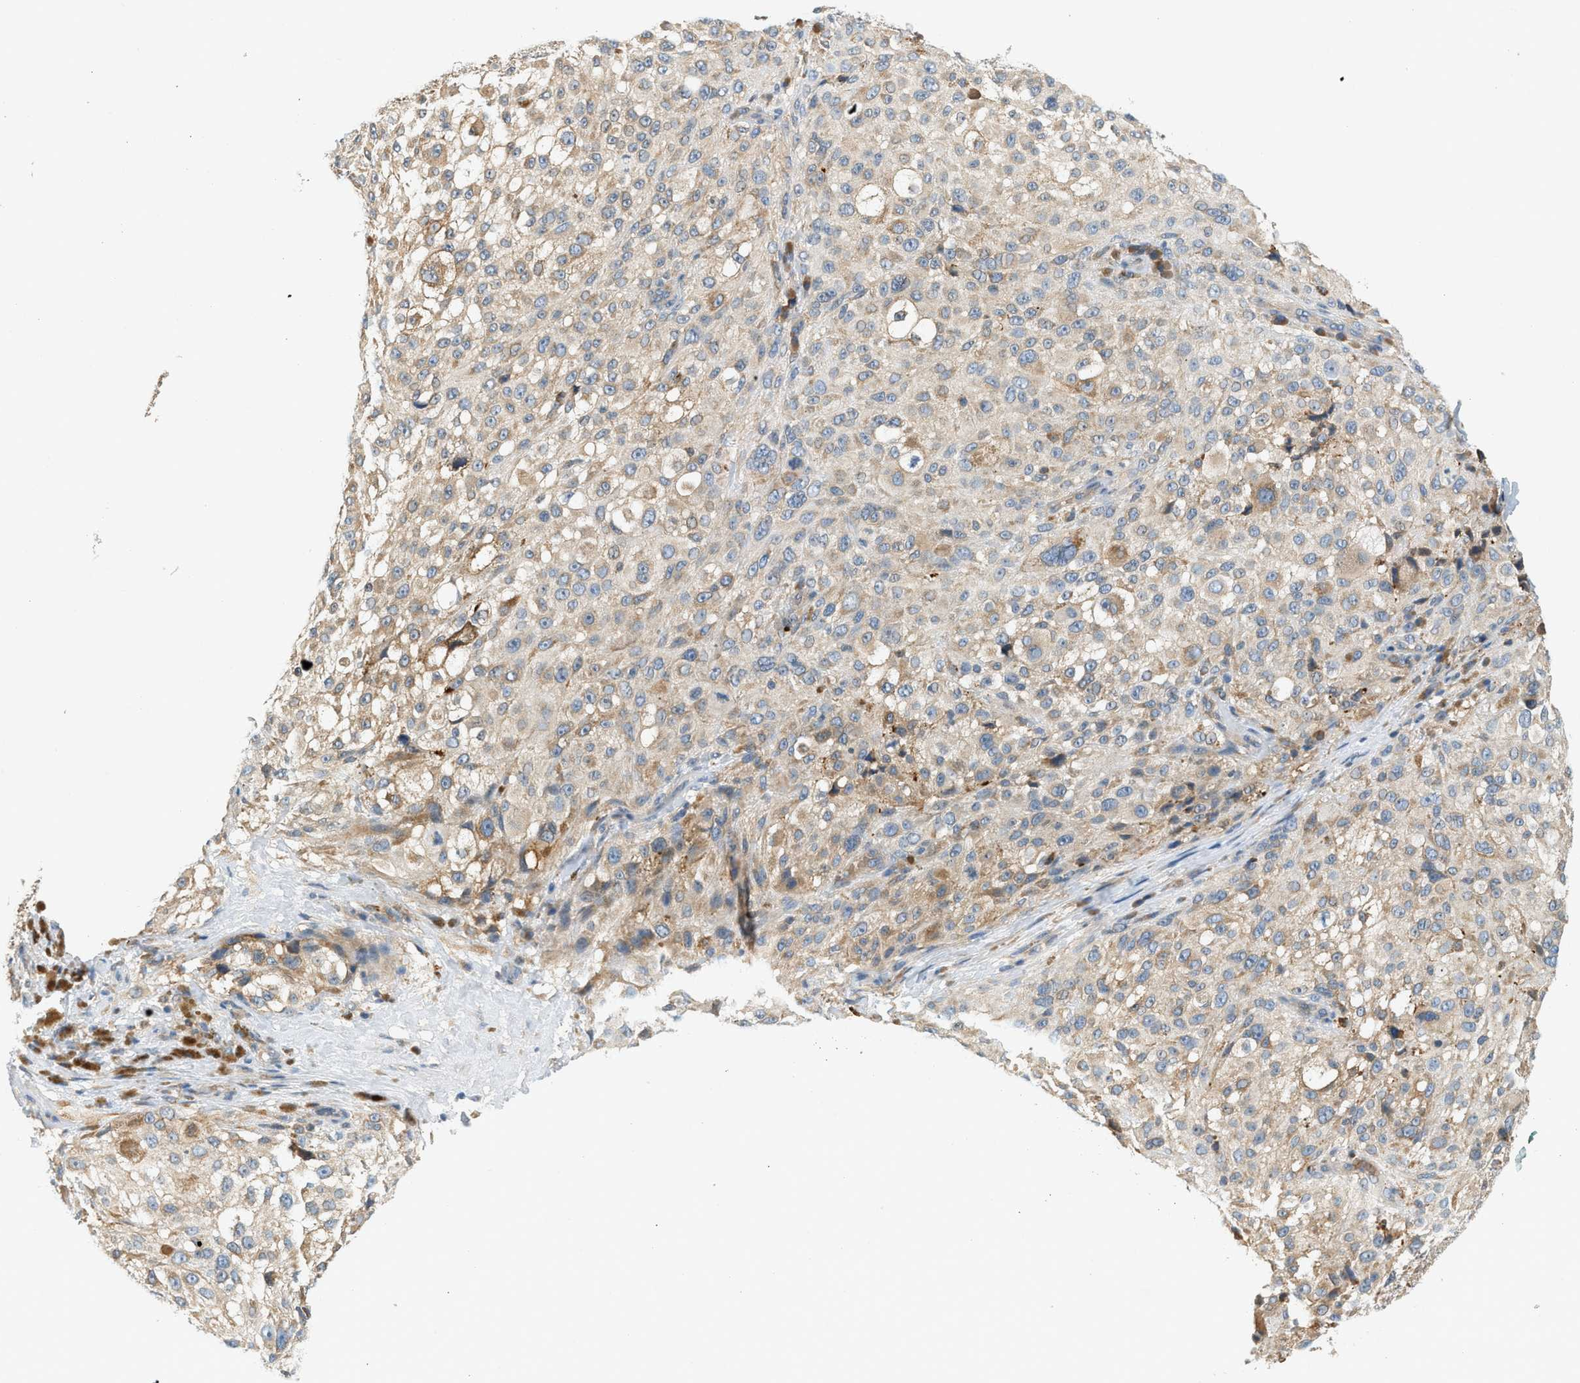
{"staining": {"intensity": "weak", "quantity": ">75%", "location": "cytoplasmic/membranous"}, "tissue": "melanoma", "cell_type": "Tumor cells", "image_type": "cancer", "snomed": [{"axis": "morphology", "description": "Necrosis, NOS"}, {"axis": "morphology", "description": "Malignant melanoma, NOS"}, {"axis": "topography", "description": "Skin"}], "caption": "Malignant melanoma was stained to show a protein in brown. There is low levels of weak cytoplasmic/membranous positivity in about >75% of tumor cells.", "gene": "CYTH2", "patient": {"sex": "female", "age": 87}}